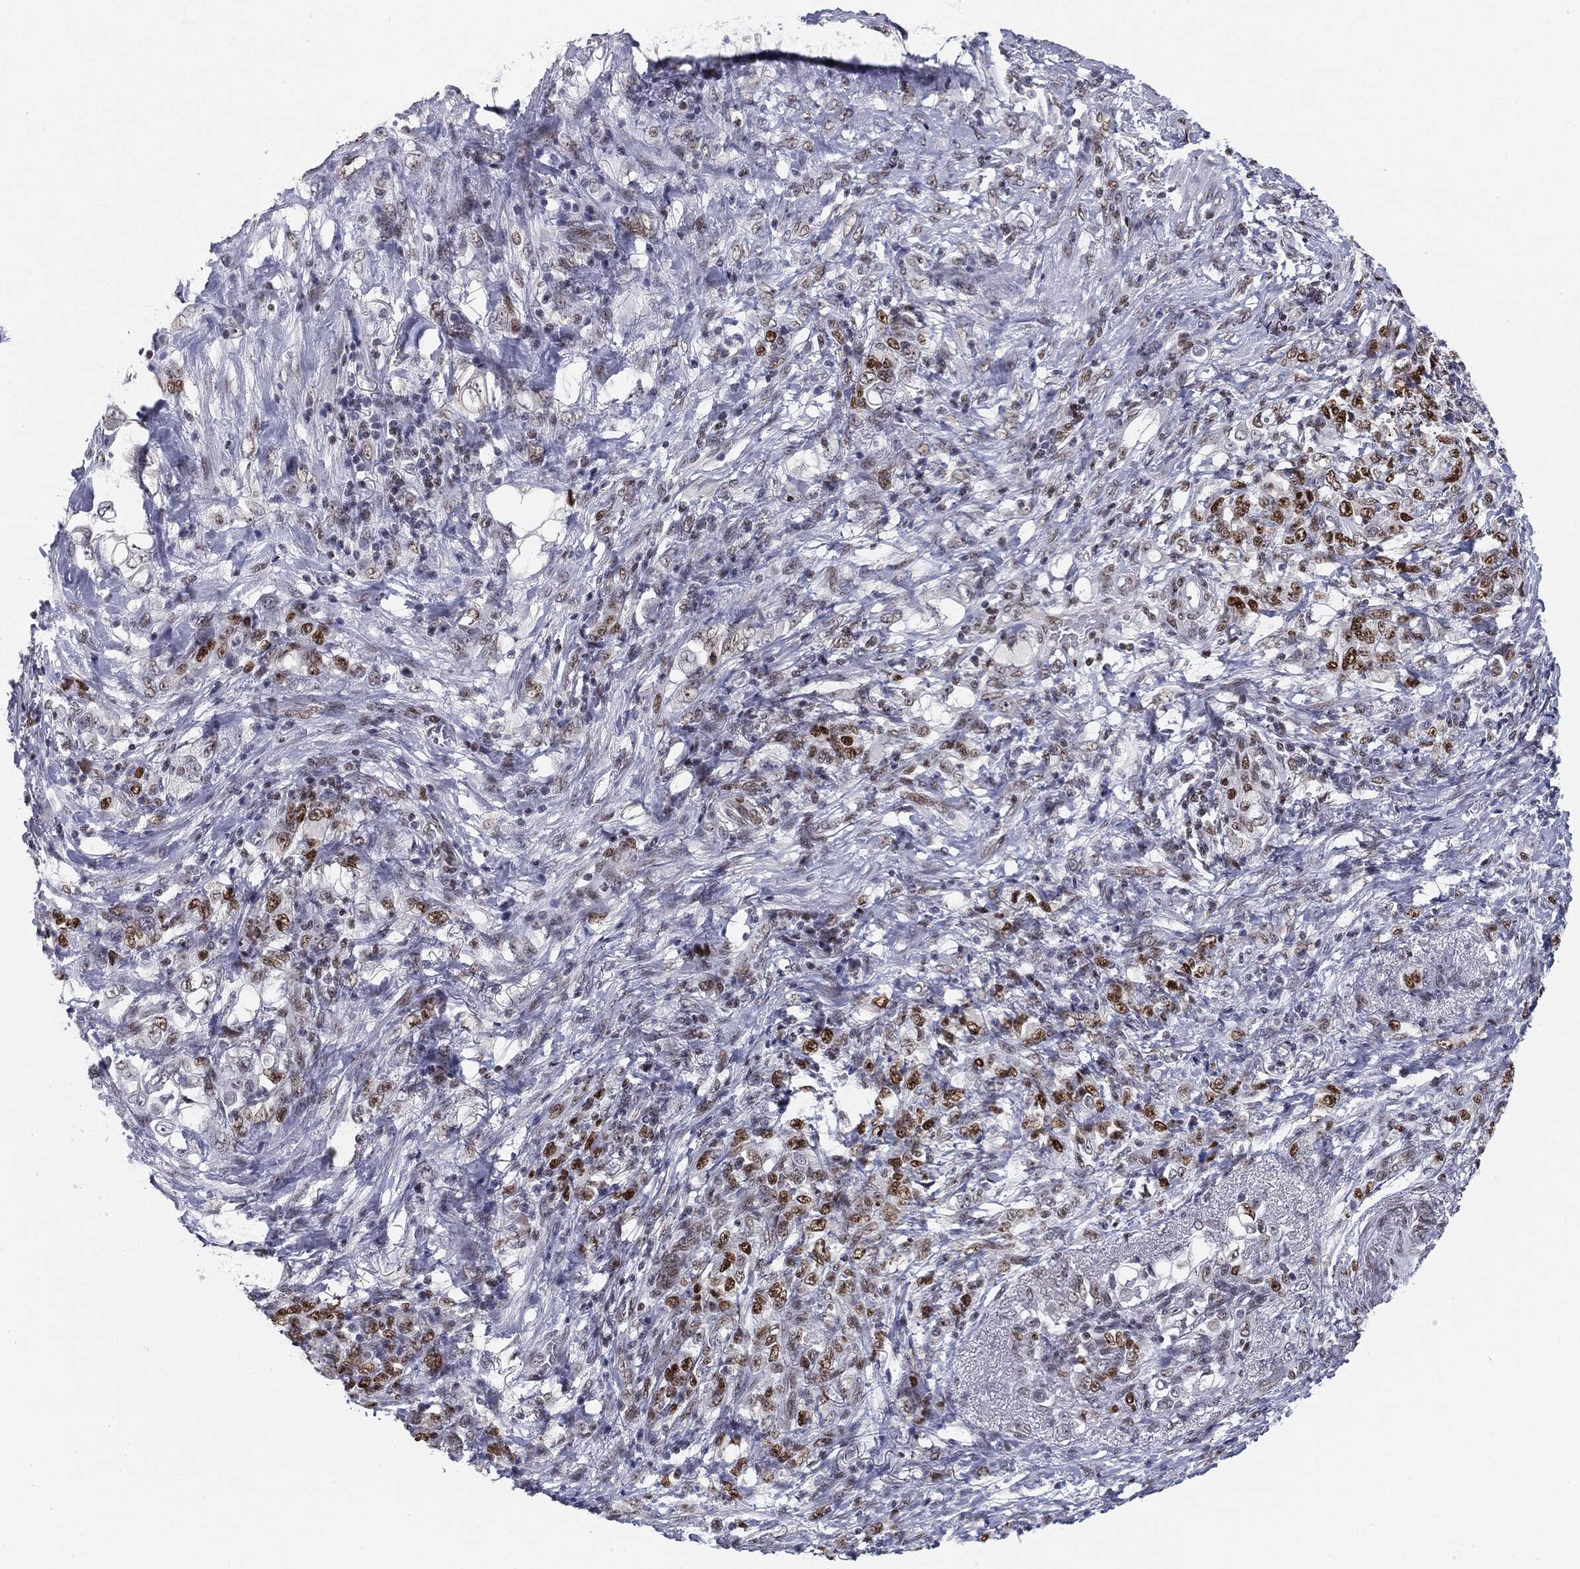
{"staining": {"intensity": "moderate", "quantity": "<25%", "location": "nuclear"}, "tissue": "stomach cancer", "cell_type": "Tumor cells", "image_type": "cancer", "snomed": [{"axis": "morphology", "description": "Normal tissue, NOS"}, {"axis": "morphology", "description": "Adenocarcinoma, NOS"}, {"axis": "topography", "description": "Stomach"}], "caption": "Moderate nuclear positivity is identified in approximately <25% of tumor cells in adenocarcinoma (stomach).", "gene": "MDC1", "patient": {"sex": "female", "age": 79}}